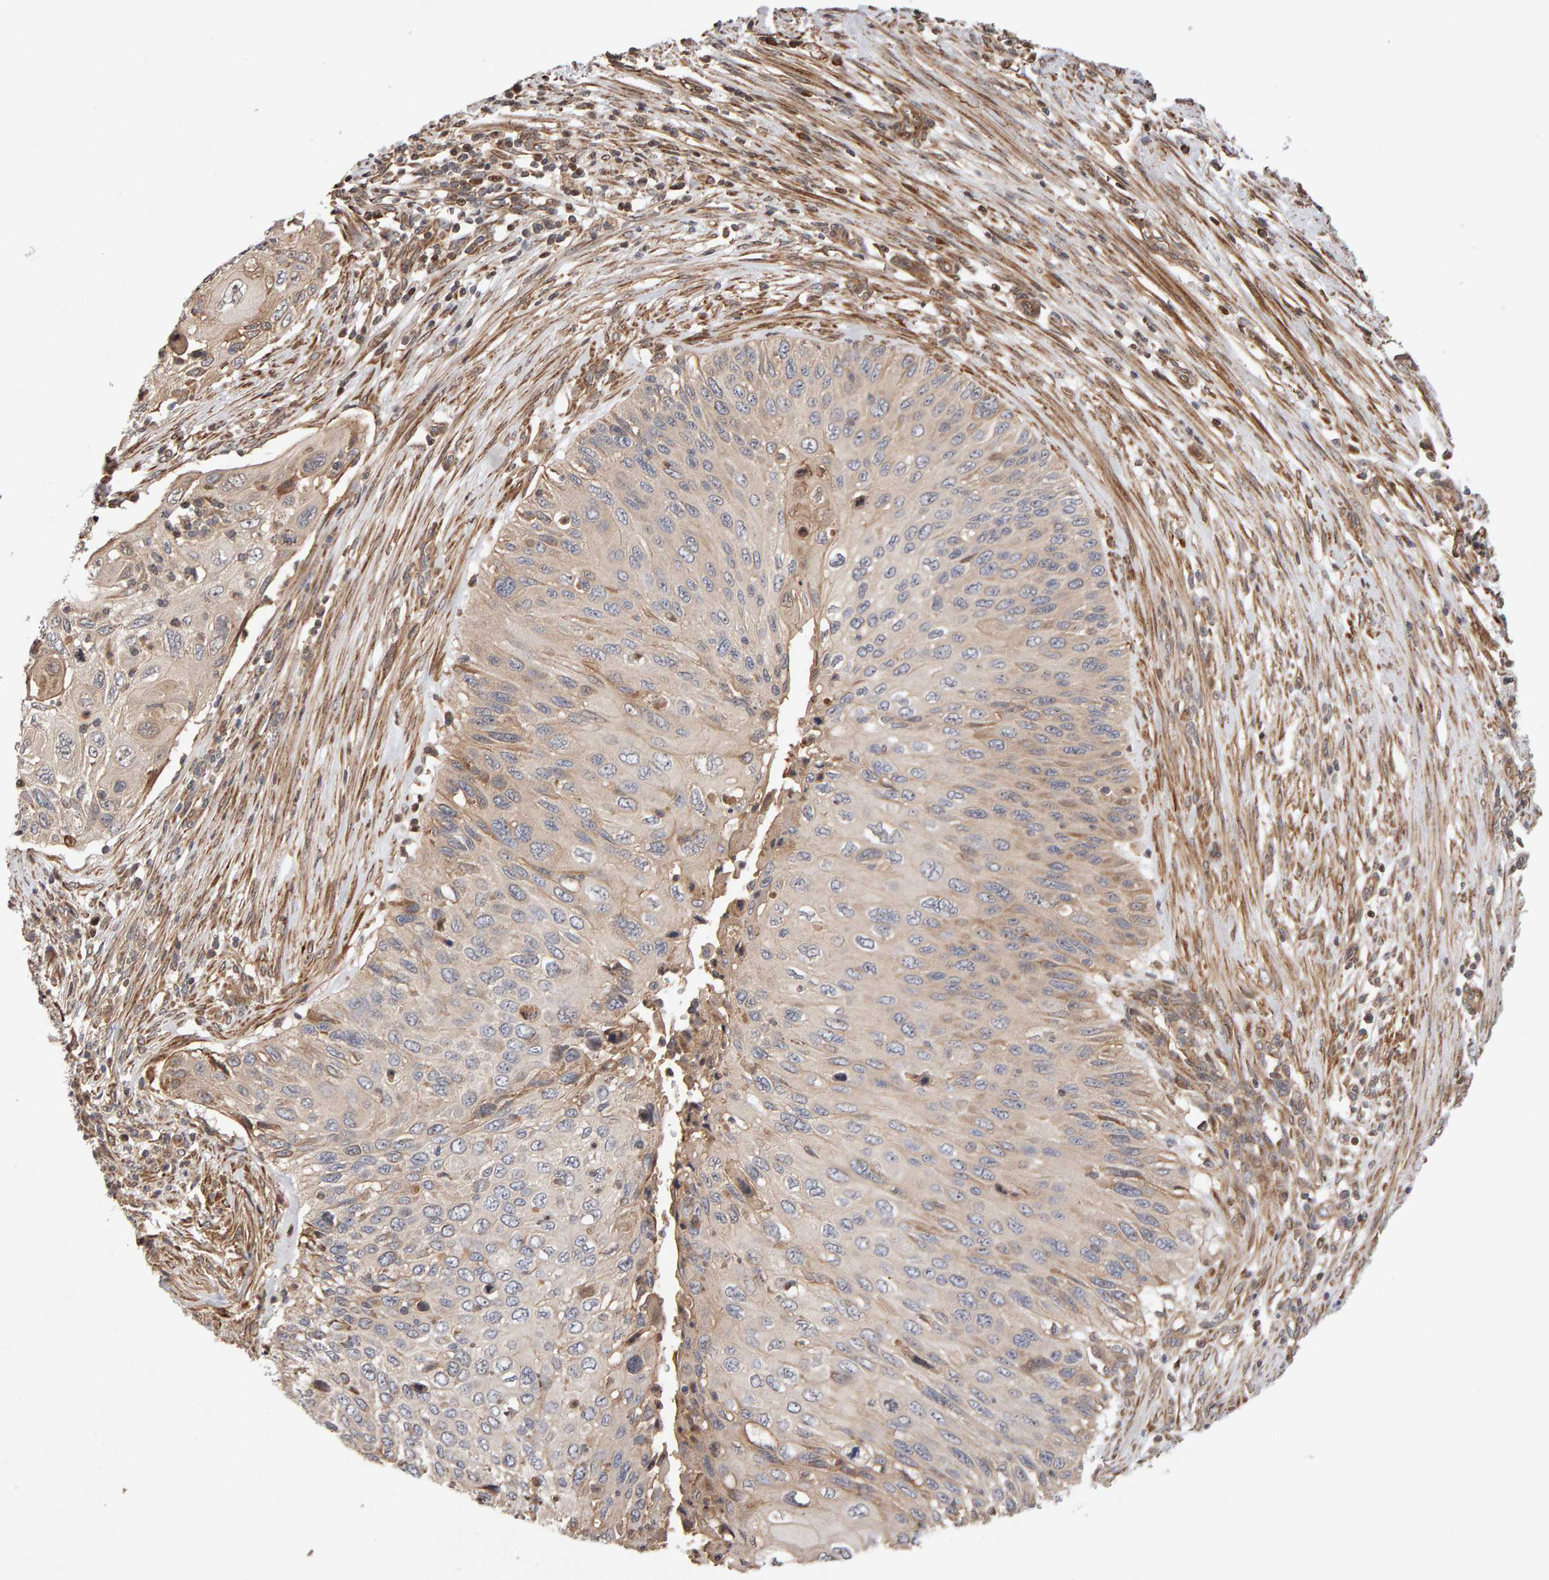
{"staining": {"intensity": "weak", "quantity": "25%-75%", "location": "cytoplasmic/membranous"}, "tissue": "cervical cancer", "cell_type": "Tumor cells", "image_type": "cancer", "snomed": [{"axis": "morphology", "description": "Squamous cell carcinoma, NOS"}, {"axis": "topography", "description": "Cervix"}], "caption": "An image showing weak cytoplasmic/membranous expression in approximately 25%-75% of tumor cells in squamous cell carcinoma (cervical), as visualized by brown immunohistochemical staining.", "gene": "LZTS1", "patient": {"sex": "female", "age": 70}}